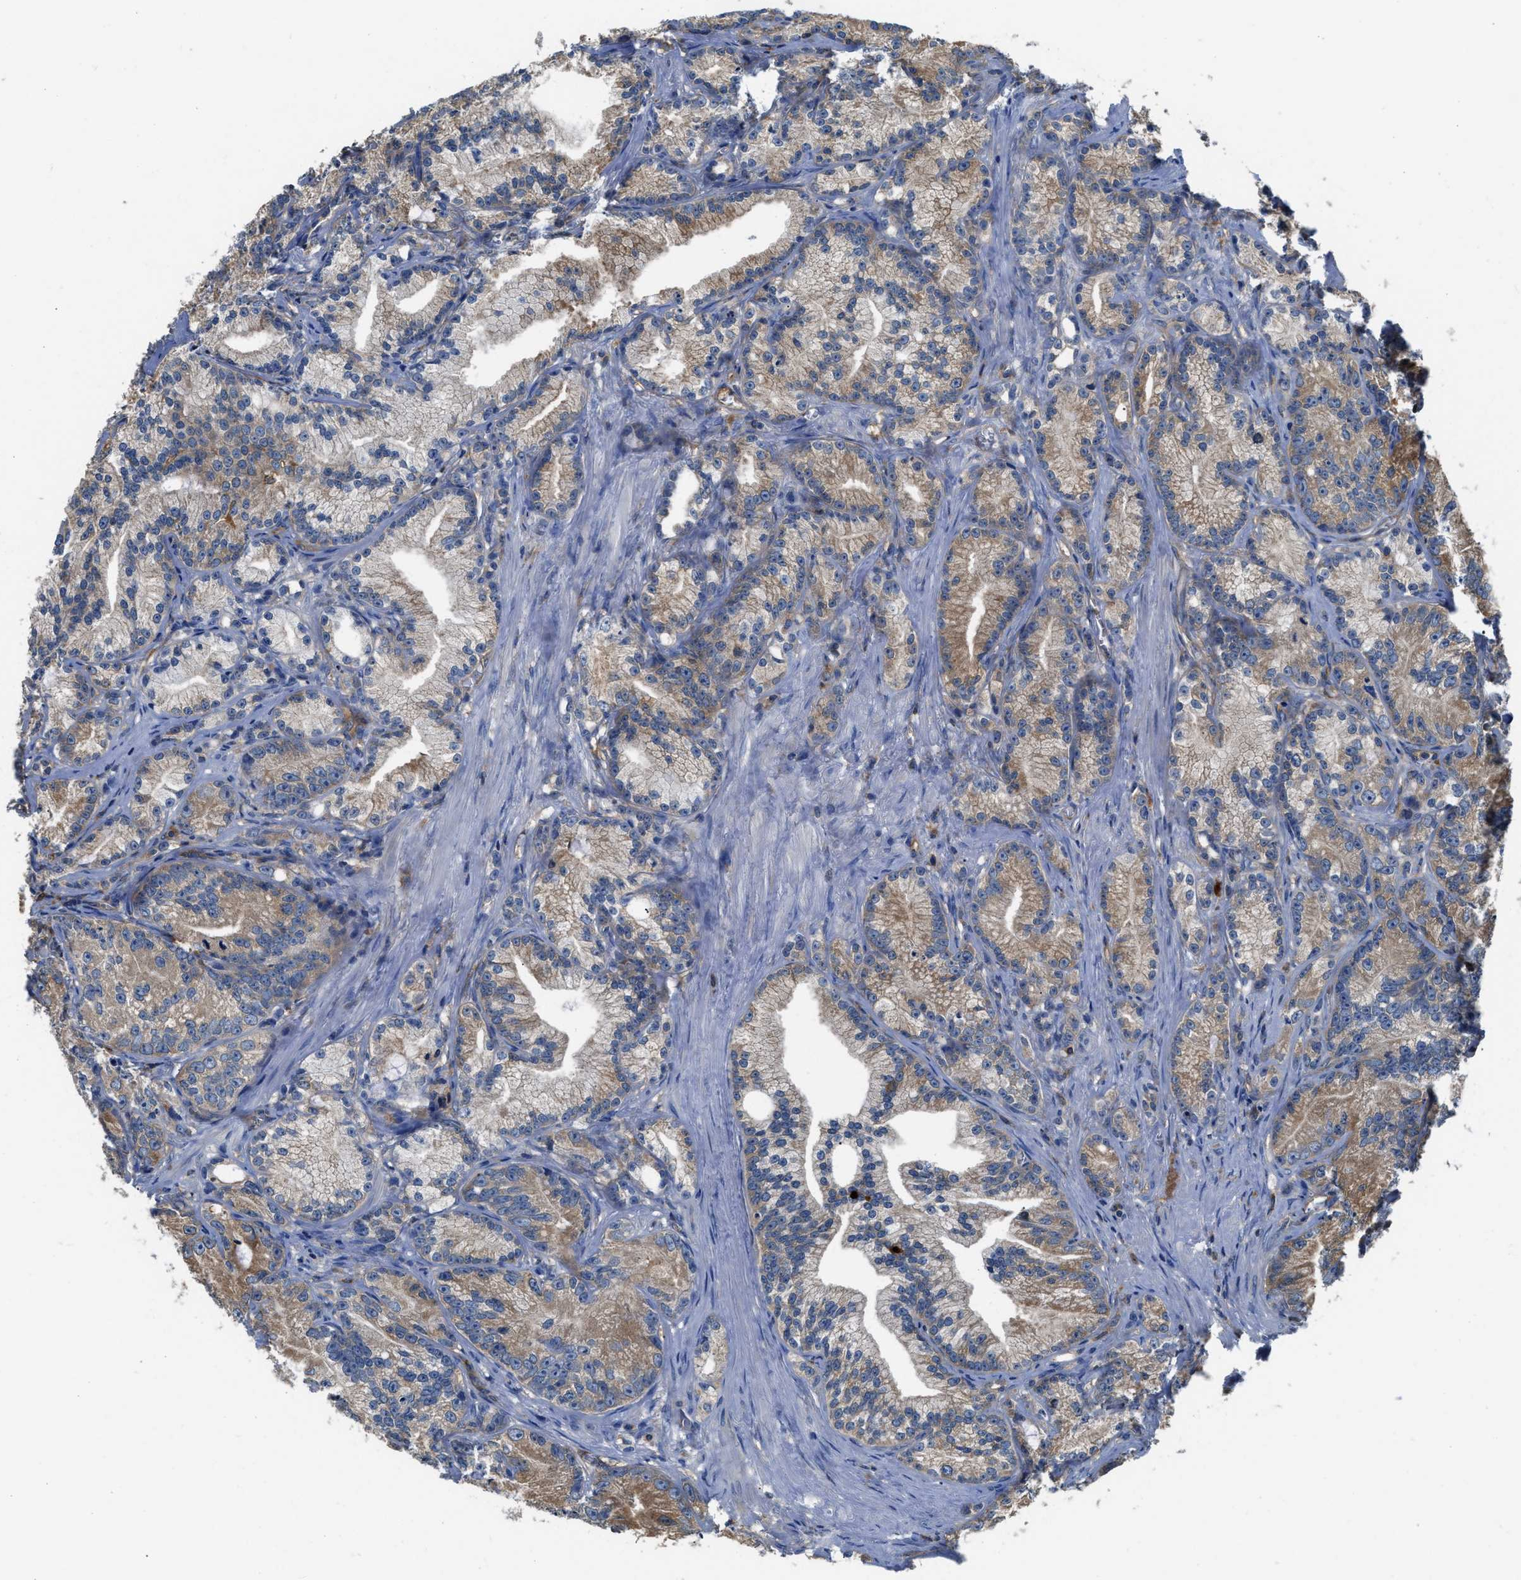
{"staining": {"intensity": "moderate", "quantity": "25%-75%", "location": "cytoplasmic/membranous"}, "tissue": "prostate cancer", "cell_type": "Tumor cells", "image_type": "cancer", "snomed": [{"axis": "morphology", "description": "Adenocarcinoma, Low grade"}, {"axis": "topography", "description": "Prostate"}], "caption": "A medium amount of moderate cytoplasmic/membranous expression is identified in about 25%-75% of tumor cells in prostate adenocarcinoma (low-grade) tissue. (DAB (3,3'-diaminobenzidine) IHC, brown staining for protein, blue staining for nuclei).", "gene": "PKM", "patient": {"sex": "male", "age": 89}}